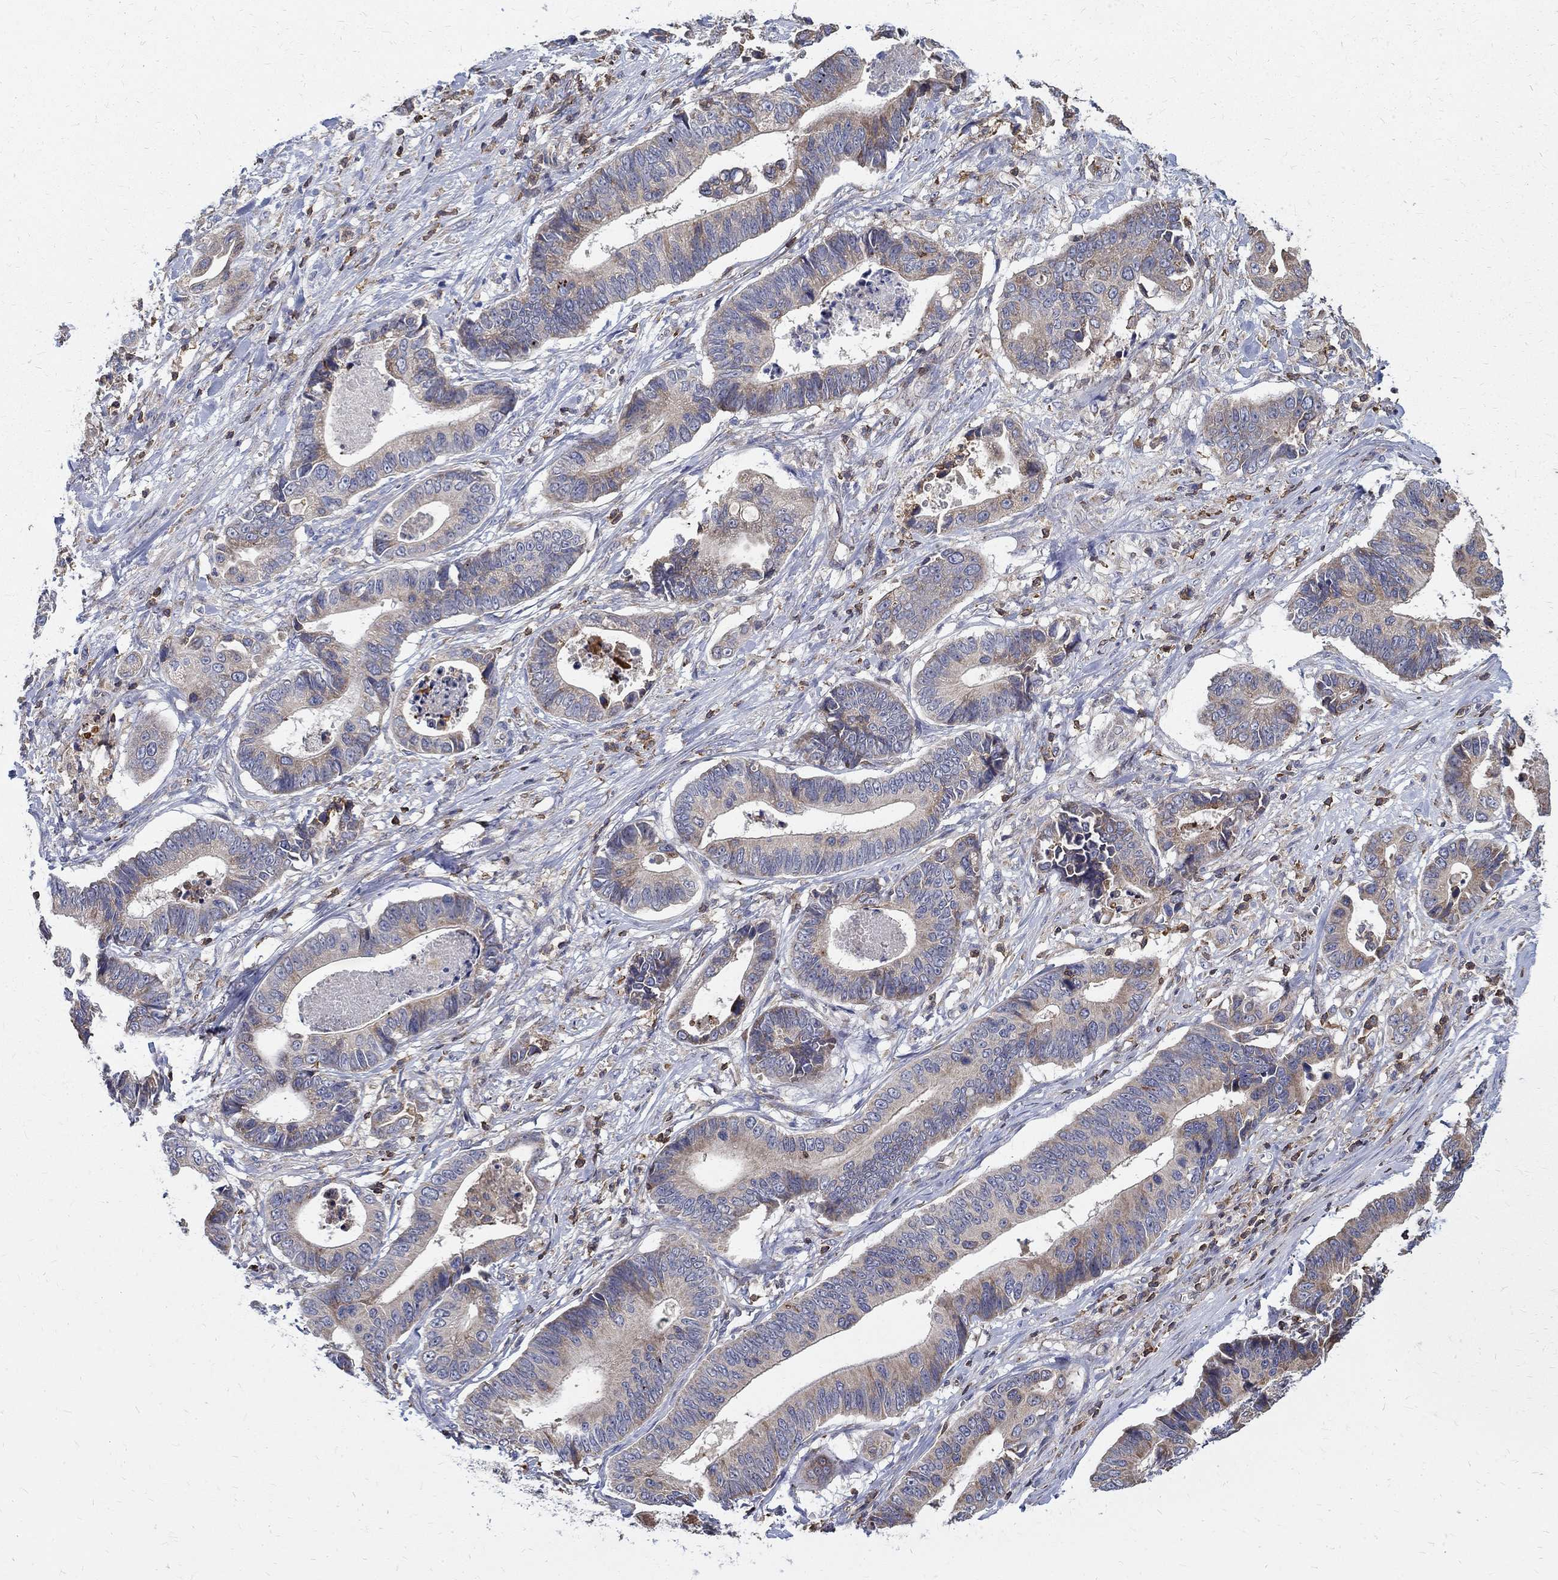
{"staining": {"intensity": "weak", "quantity": "25%-75%", "location": "cytoplasmic/membranous"}, "tissue": "stomach cancer", "cell_type": "Tumor cells", "image_type": "cancer", "snomed": [{"axis": "morphology", "description": "Adenocarcinoma, NOS"}, {"axis": "topography", "description": "Stomach"}], "caption": "Immunohistochemical staining of human stomach cancer shows weak cytoplasmic/membranous protein staining in approximately 25%-75% of tumor cells.", "gene": "AGAP2", "patient": {"sex": "male", "age": 84}}